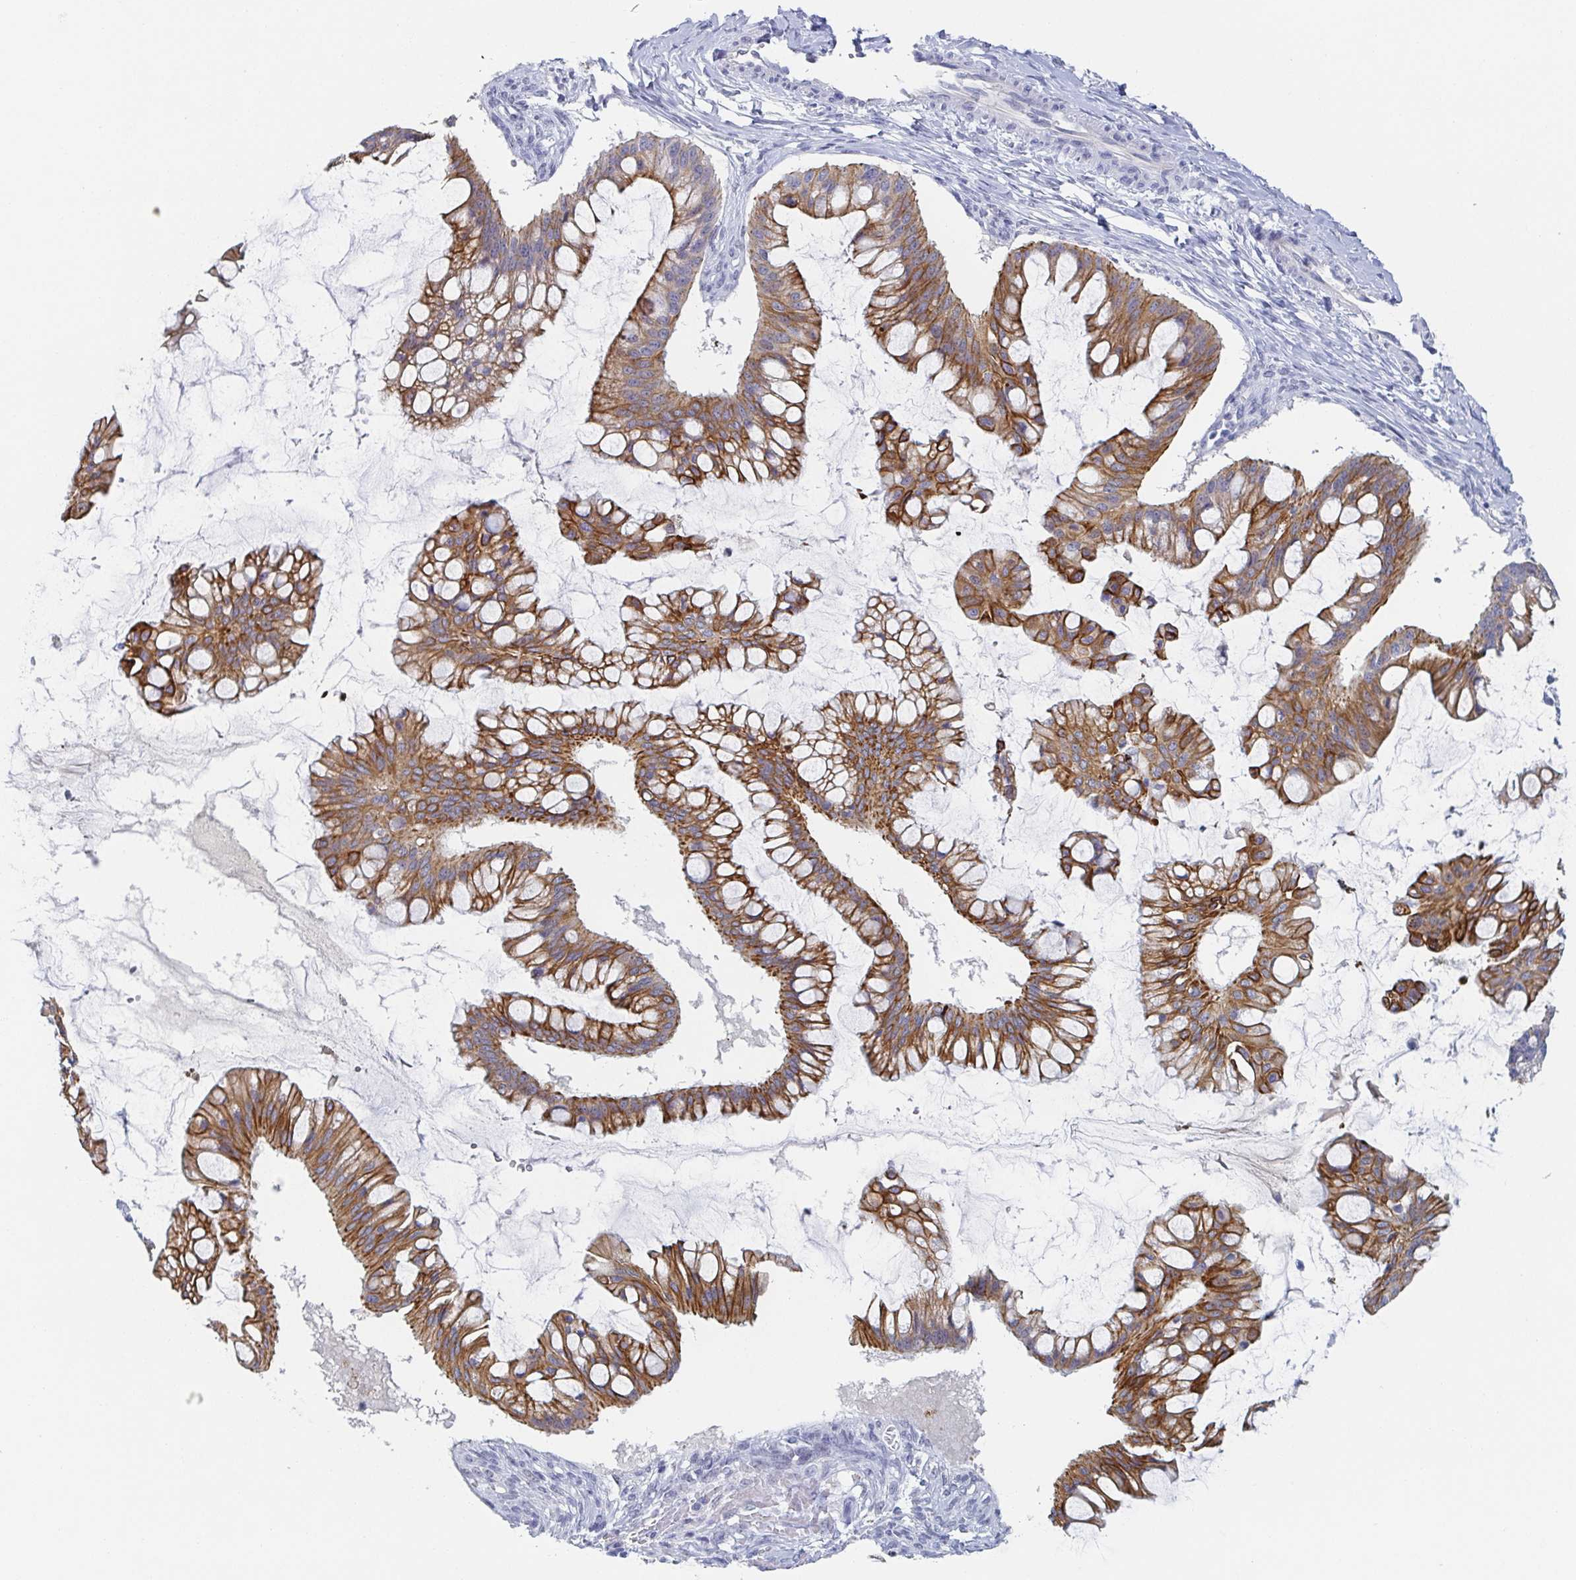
{"staining": {"intensity": "moderate", "quantity": ">75%", "location": "cytoplasmic/membranous"}, "tissue": "ovarian cancer", "cell_type": "Tumor cells", "image_type": "cancer", "snomed": [{"axis": "morphology", "description": "Cystadenocarcinoma, mucinous, NOS"}, {"axis": "topography", "description": "Ovary"}], "caption": "Tumor cells show moderate cytoplasmic/membranous staining in approximately >75% of cells in mucinous cystadenocarcinoma (ovarian). The protein is stained brown, and the nuclei are stained in blue (DAB (3,3'-diaminobenzidine) IHC with brightfield microscopy, high magnification).", "gene": "RHOV", "patient": {"sex": "female", "age": 73}}